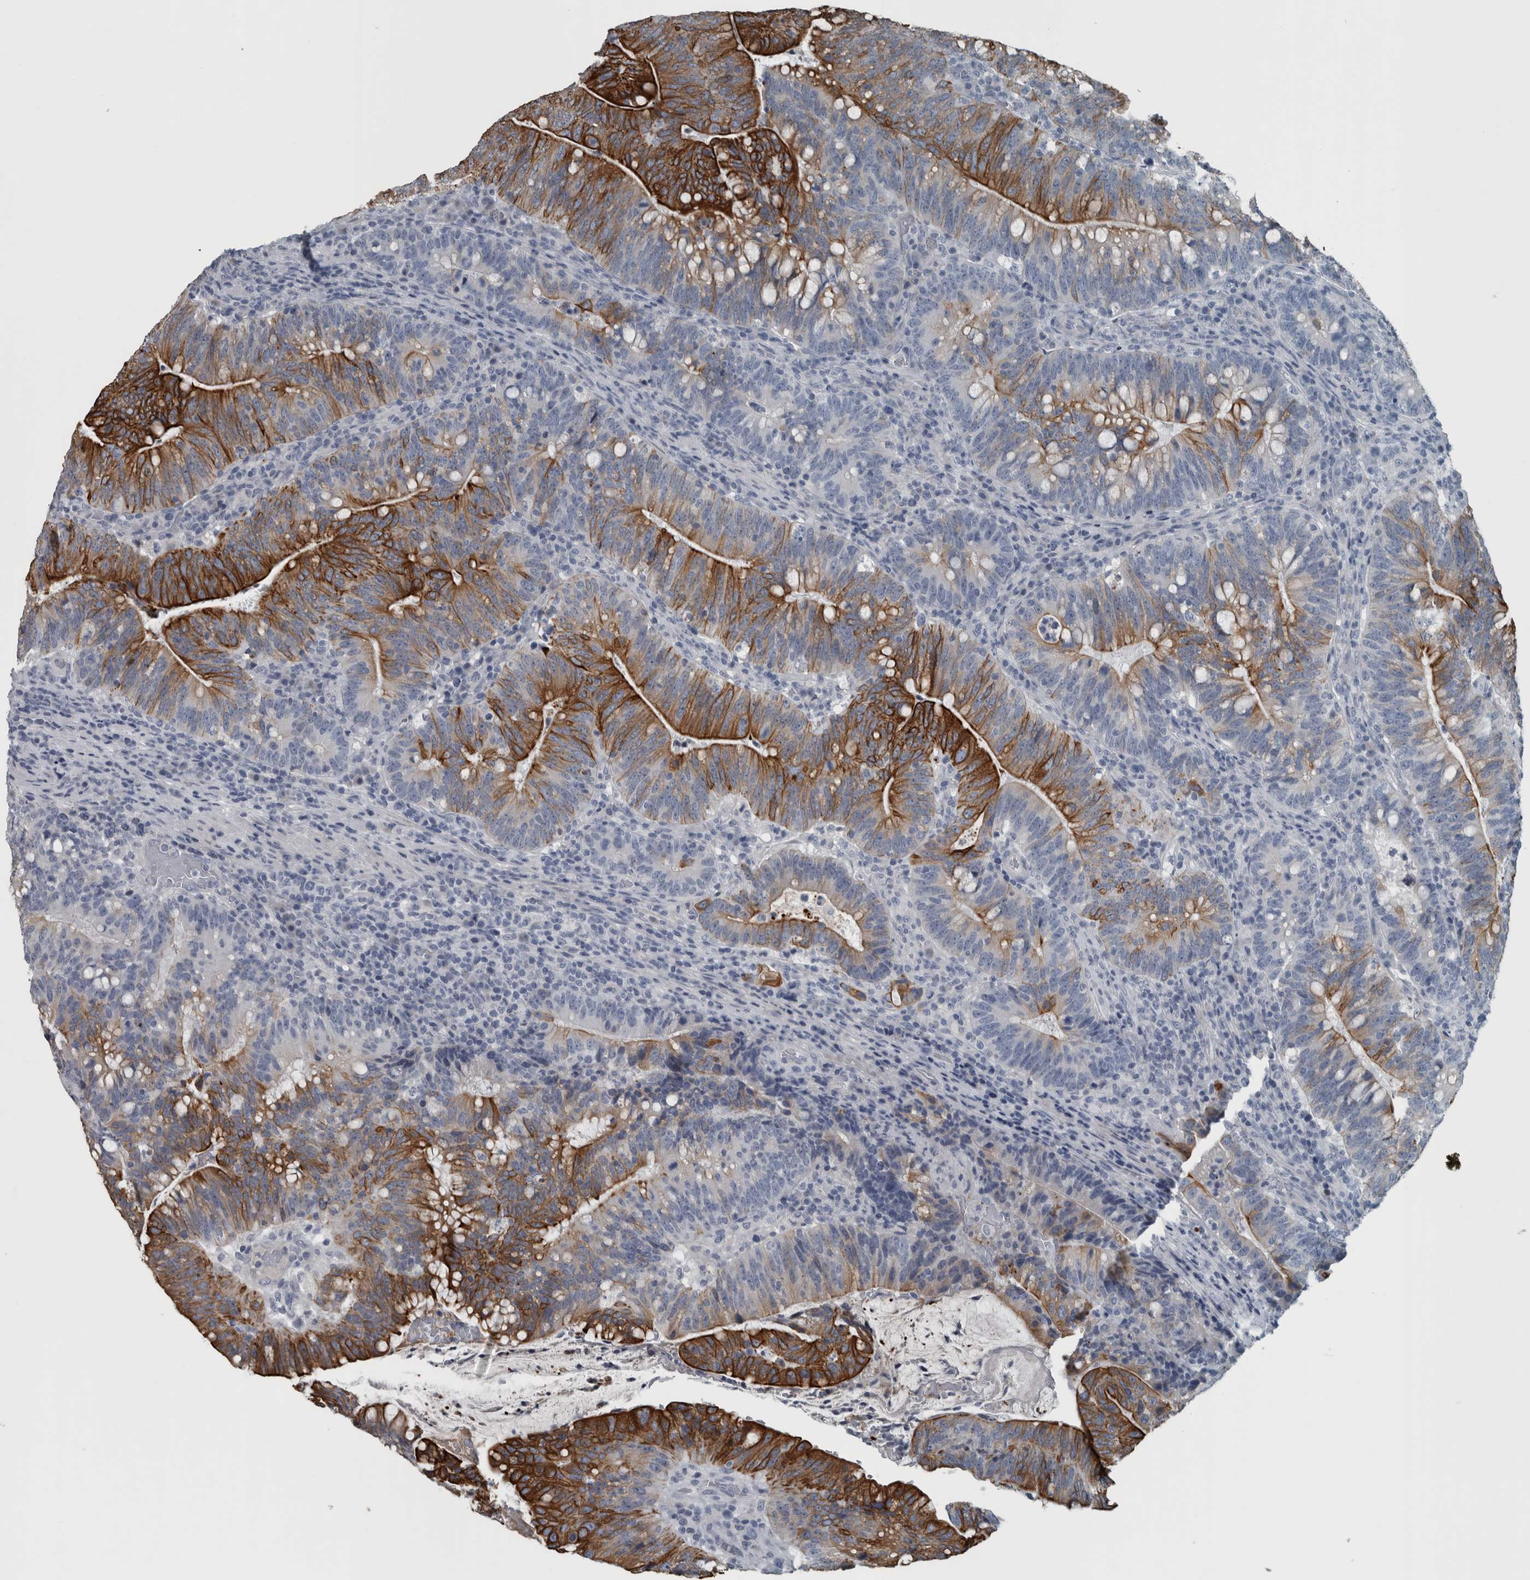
{"staining": {"intensity": "strong", "quantity": "25%-75%", "location": "cytoplasmic/membranous"}, "tissue": "colorectal cancer", "cell_type": "Tumor cells", "image_type": "cancer", "snomed": [{"axis": "morphology", "description": "Adenocarcinoma, NOS"}, {"axis": "topography", "description": "Colon"}], "caption": "Protein expression analysis of human colorectal adenocarcinoma reveals strong cytoplasmic/membranous positivity in about 25%-75% of tumor cells.", "gene": "KRT20", "patient": {"sex": "female", "age": 66}}